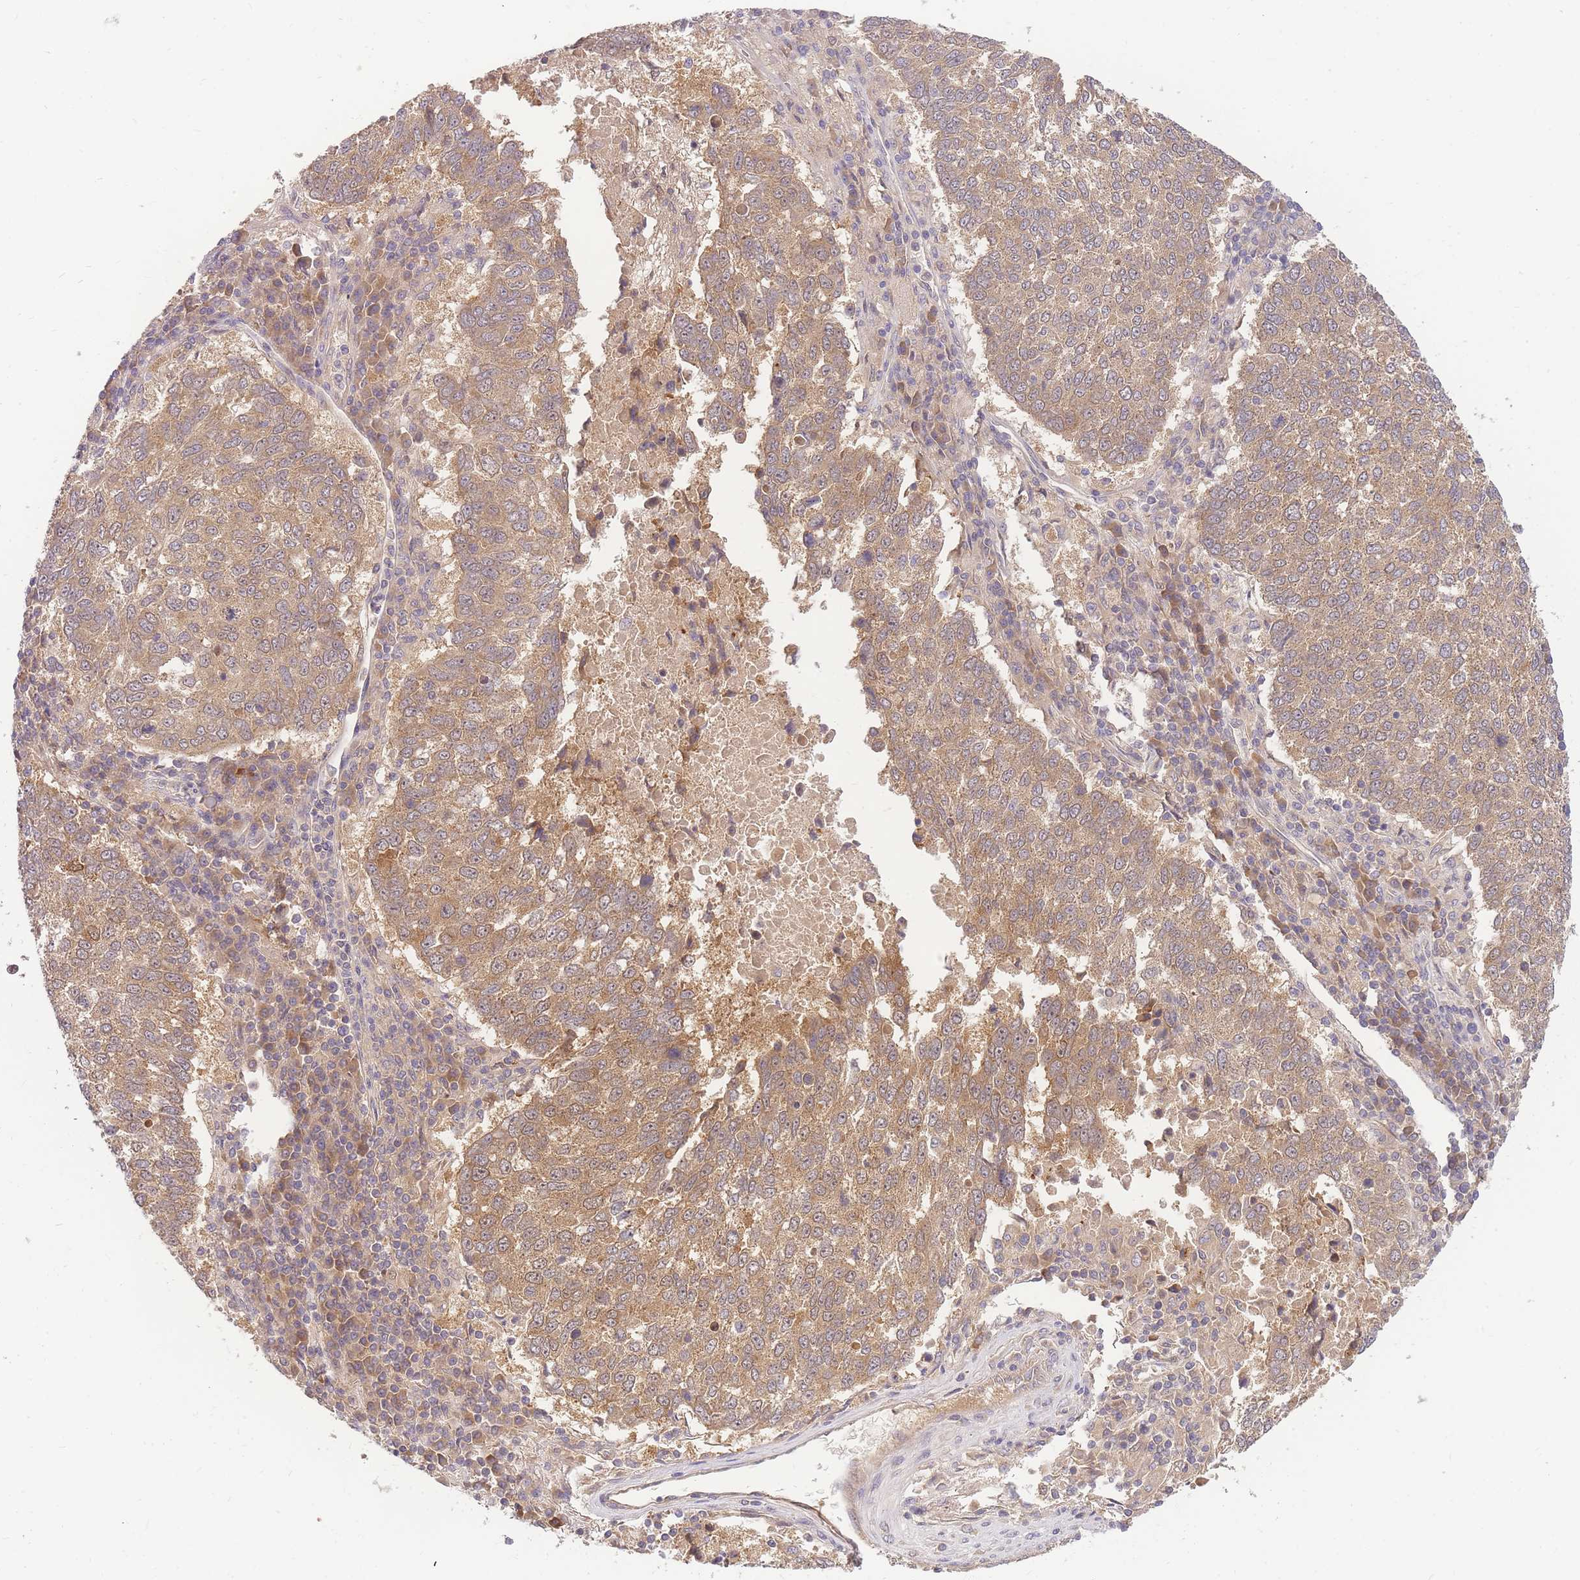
{"staining": {"intensity": "moderate", "quantity": ">75%", "location": "cytoplasmic/membranous"}, "tissue": "lung cancer", "cell_type": "Tumor cells", "image_type": "cancer", "snomed": [{"axis": "morphology", "description": "Squamous cell carcinoma, NOS"}, {"axis": "topography", "description": "Lung"}], "caption": "A brown stain shows moderate cytoplasmic/membranous positivity of a protein in human squamous cell carcinoma (lung) tumor cells.", "gene": "ZNF577", "patient": {"sex": "male", "age": 73}}